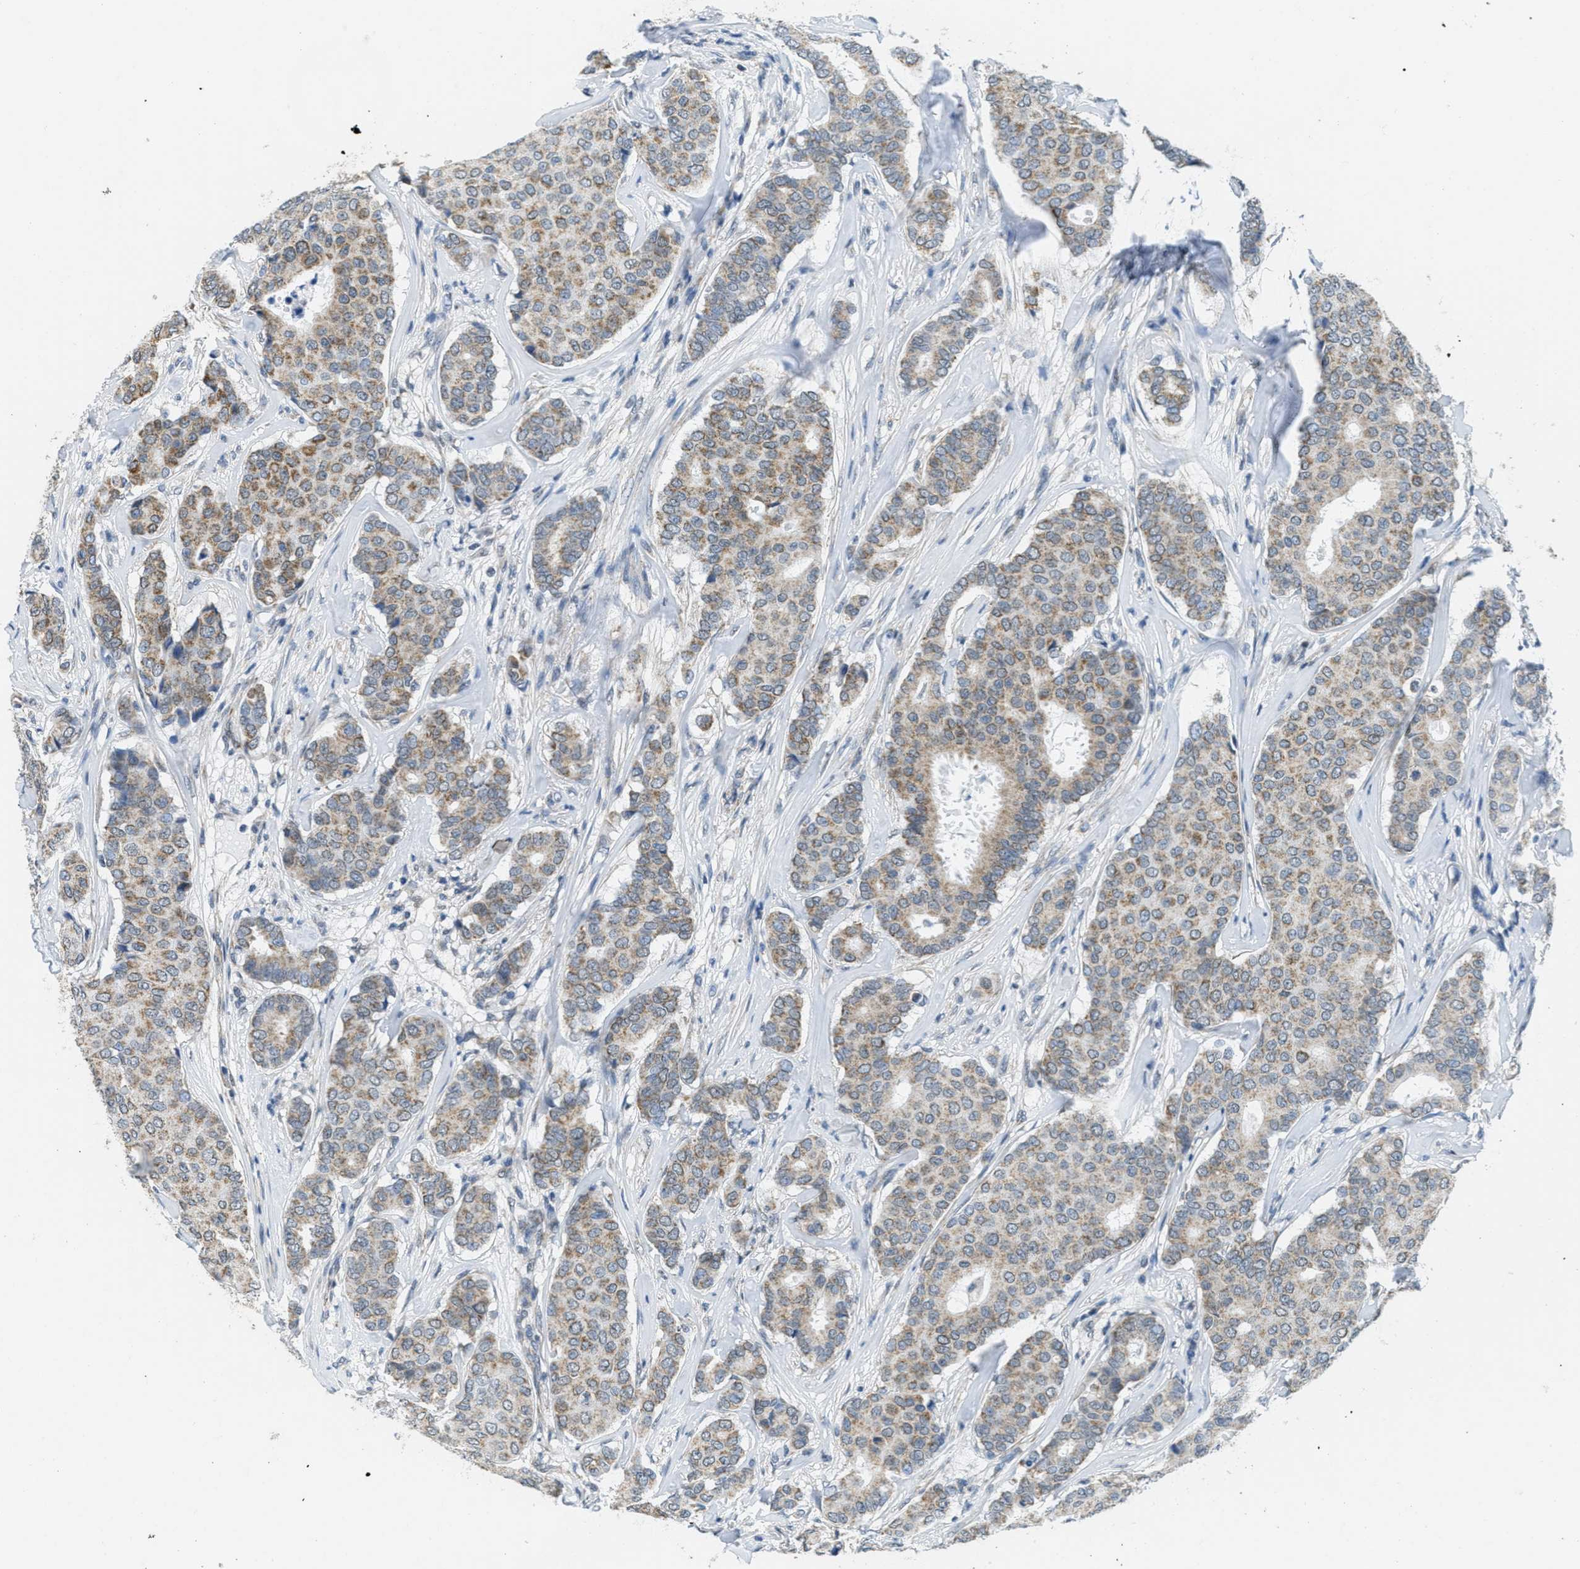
{"staining": {"intensity": "moderate", "quantity": ">75%", "location": "cytoplasmic/membranous"}, "tissue": "breast cancer", "cell_type": "Tumor cells", "image_type": "cancer", "snomed": [{"axis": "morphology", "description": "Duct carcinoma"}, {"axis": "topography", "description": "Breast"}], "caption": "A micrograph showing moderate cytoplasmic/membranous staining in about >75% of tumor cells in breast cancer (intraductal carcinoma), as visualized by brown immunohistochemical staining.", "gene": "TOMM70", "patient": {"sex": "female", "age": 75}}